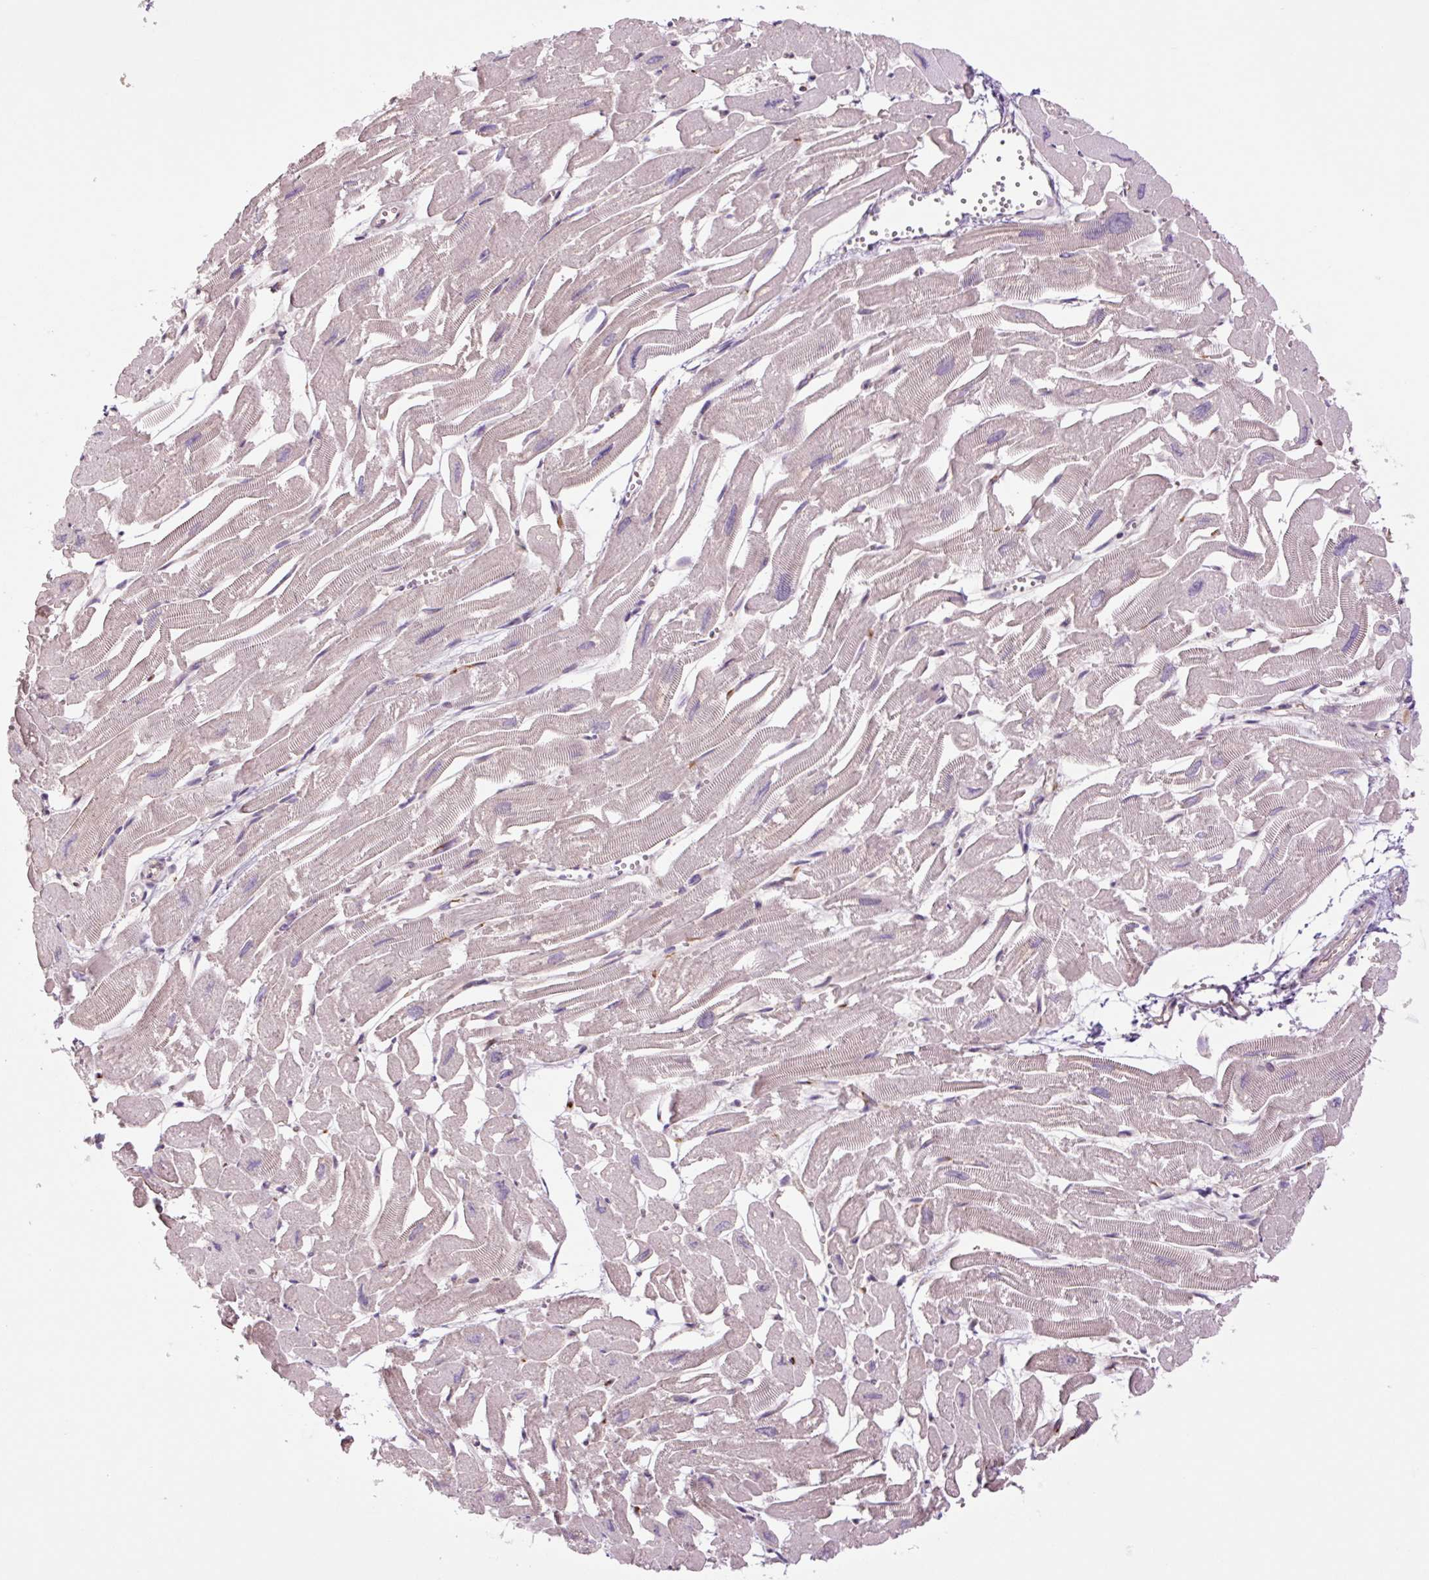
{"staining": {"intensity": "weak", "quantity": "<25%", "location": "cytoplasmic/membranous,nuclear"}, "tissue": "heart muscle", "cell_type": "Cardiomyocytes", "image_type": "normal", "snomed": [{"axis": "morphology", "description": "Normal tissue, NOS"}, {"axis": "topography", "description": "Heart"}], "caption": "Immunohistochemistry of benign human heart muscle displays no expression in cardiomyocytes. (Brightfield microscopy of DAB immunohistochemistry at high magnification).", "gene": "TPT1", "patient": {"sex": "male", "age": 54}}